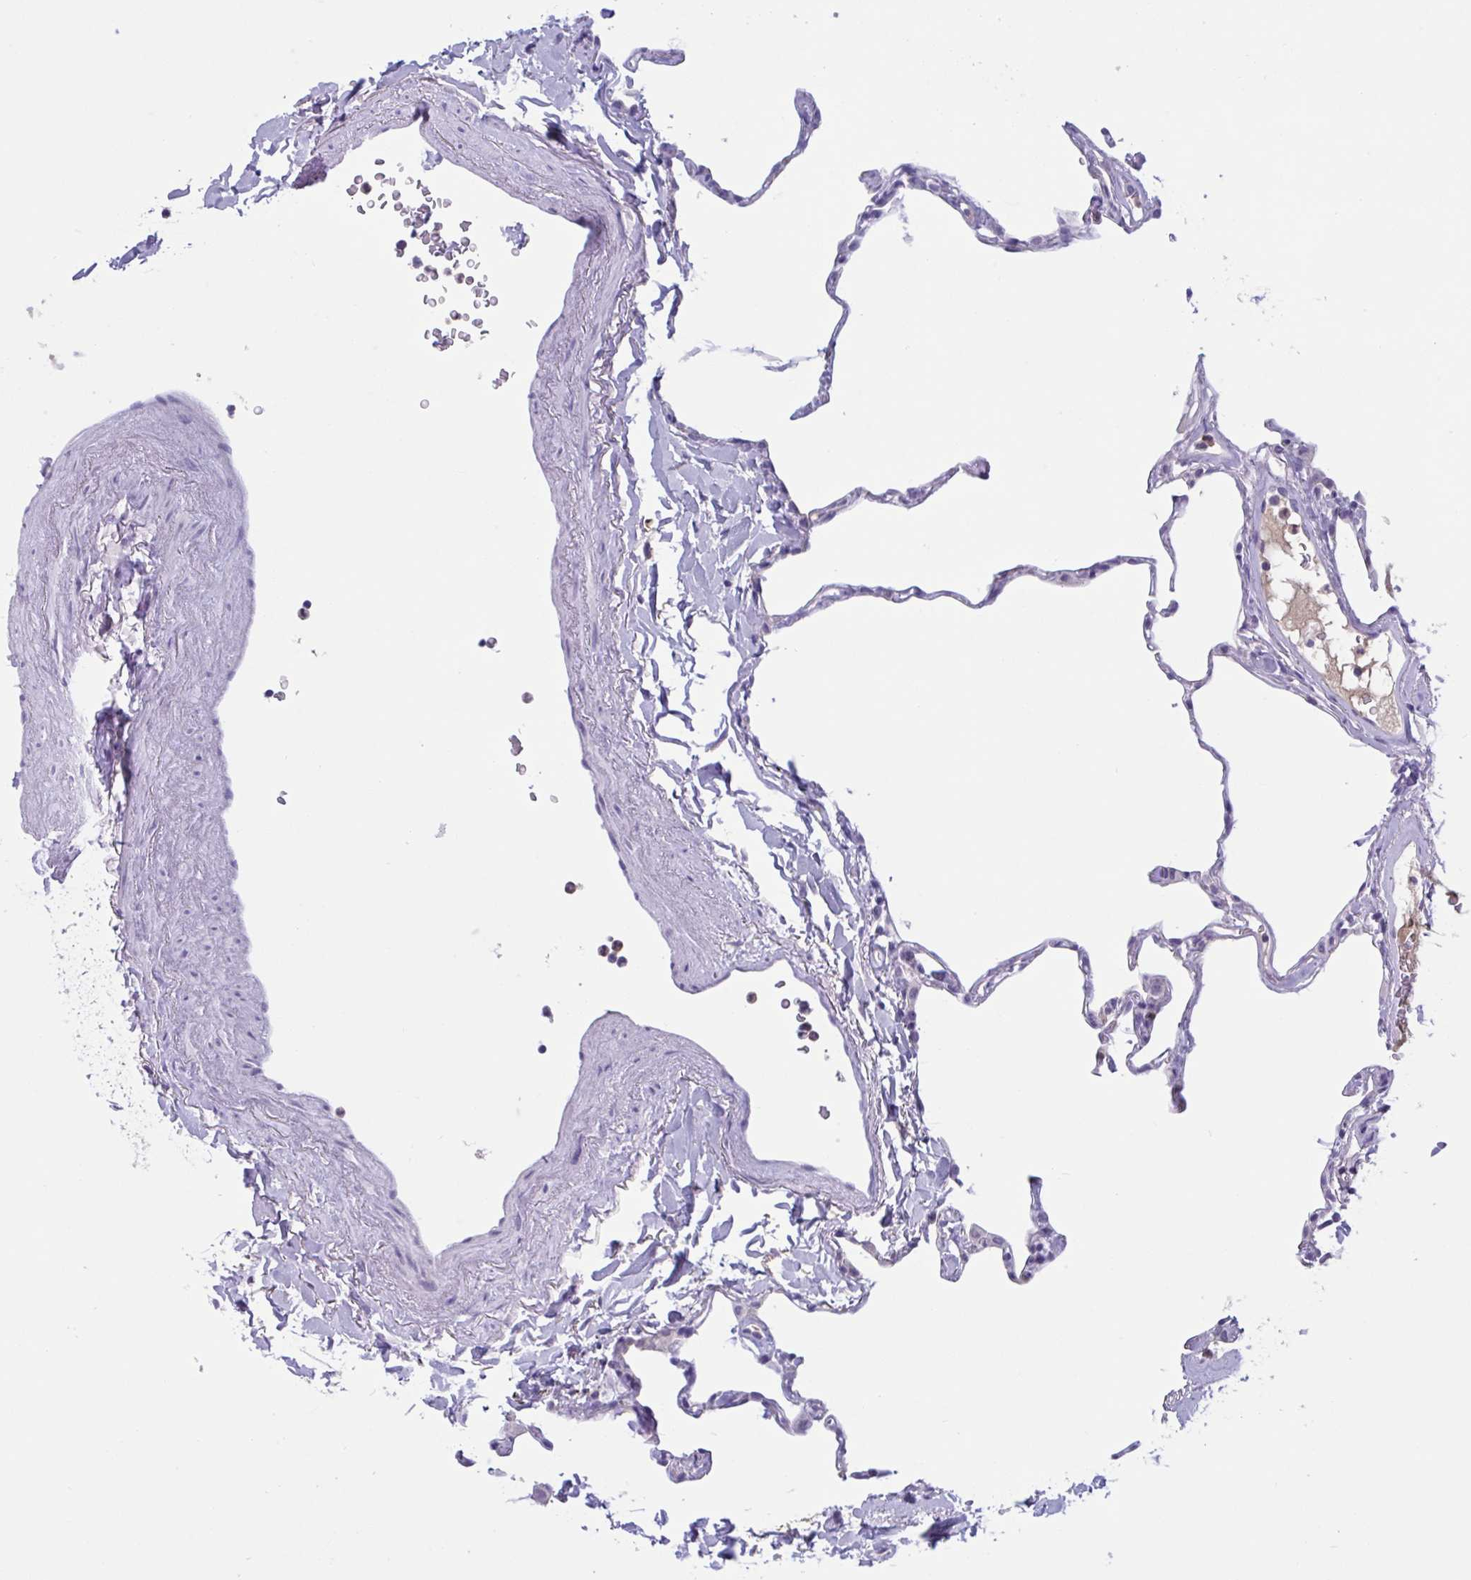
{"staining": {"intensity": "negative", "quantity": "none", "location": "none"}, "tissue": "lung", "cell_type": "Alveolar cells", "image_type": "normal", "snomed": [{"axis": "morphology", "description": "Normal tissue, NOS"}, {"axis": "topography", "description": "Lung"}], "caption": "This is a histopathology image of IHC staining of unremarkable lung, which shows no staining in alveolar cells.", "gene": "WNT9B", "patient": {"sex": "male", "age": 65}}